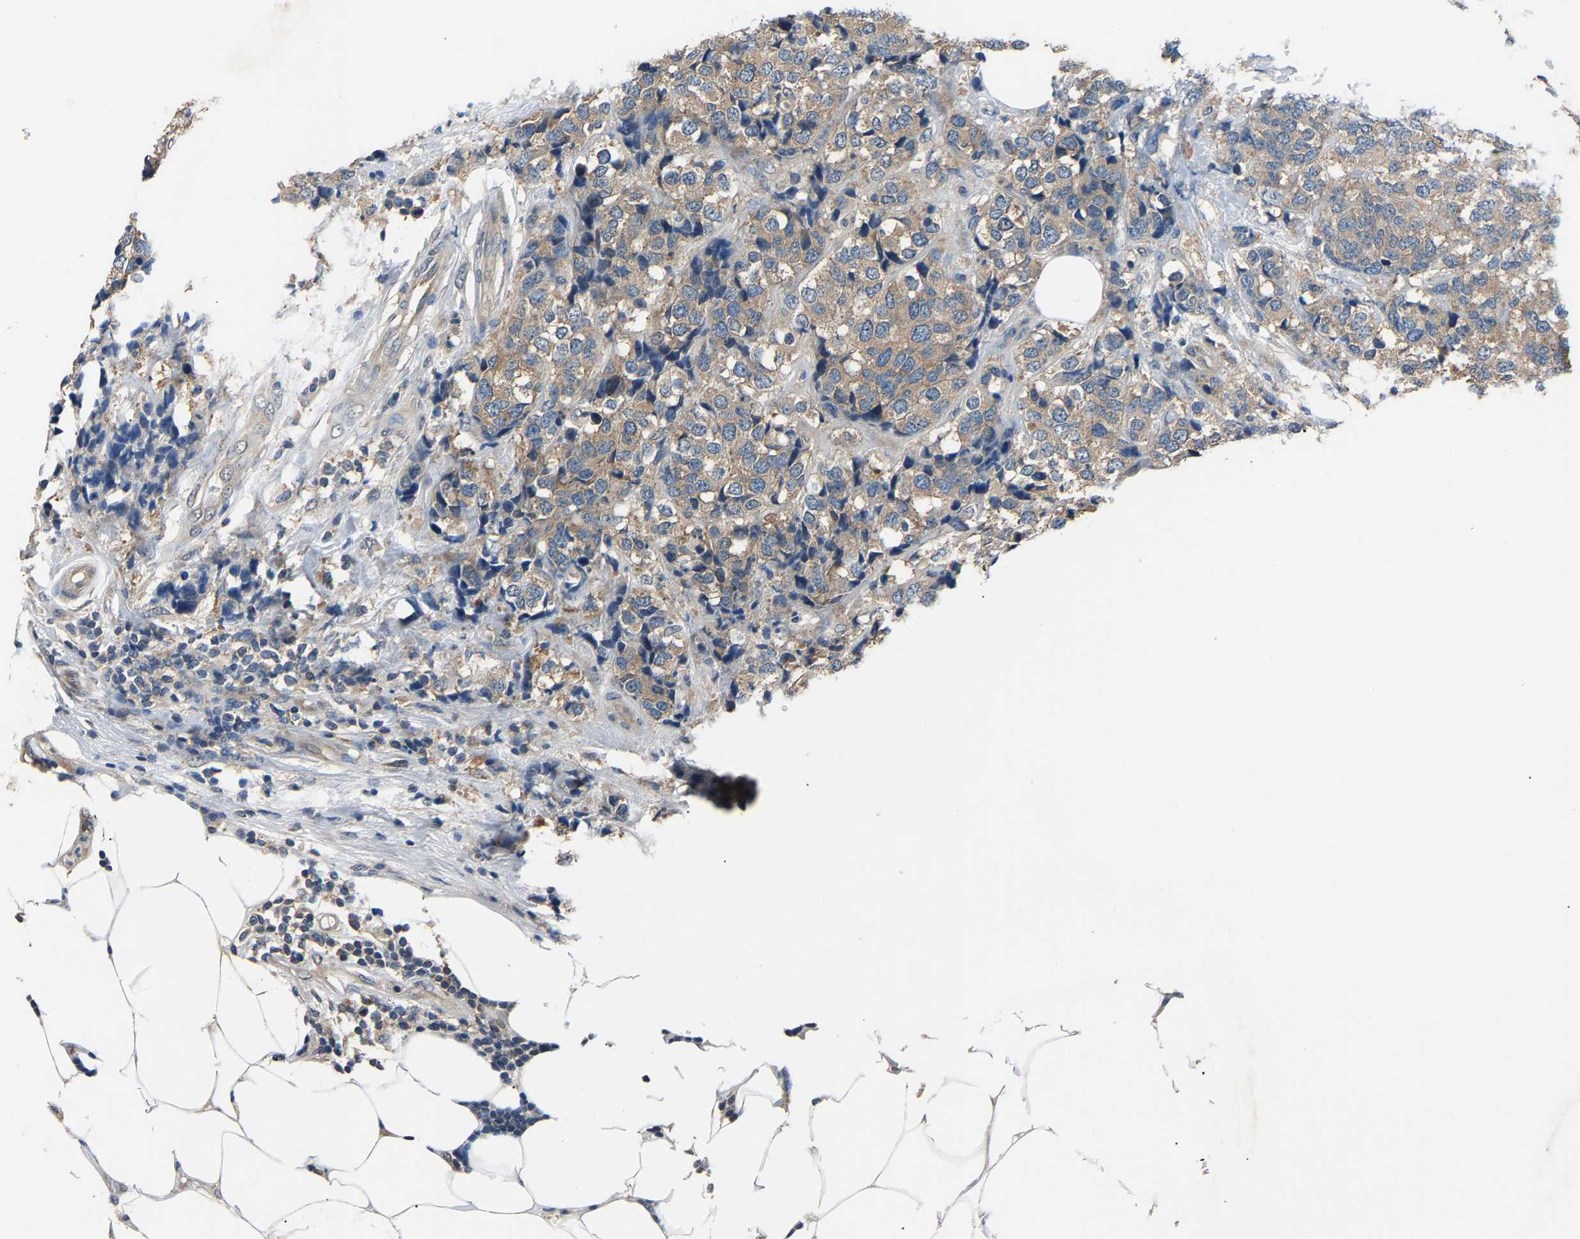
{"staining": {"intensity": "moderate", "quantity": ">75%", "location": "cytoplasmic/membranous"}, "tissue": "breast cancer", "cell_type": "Tumor cells", "image_type": "cancer", "snomed": [{"axis": "morphology", "description": "Lobular carcinoma"}, {"axis": "topography", "description": "Breast"}], "caption": "A photomicrograph of human breast cancer stained for a protein reveals moderate cytoplasmic/membranous brown staining in tumor cells.", "gene": "ABCC9", "patient": {"sex": "female", "age": 59}}